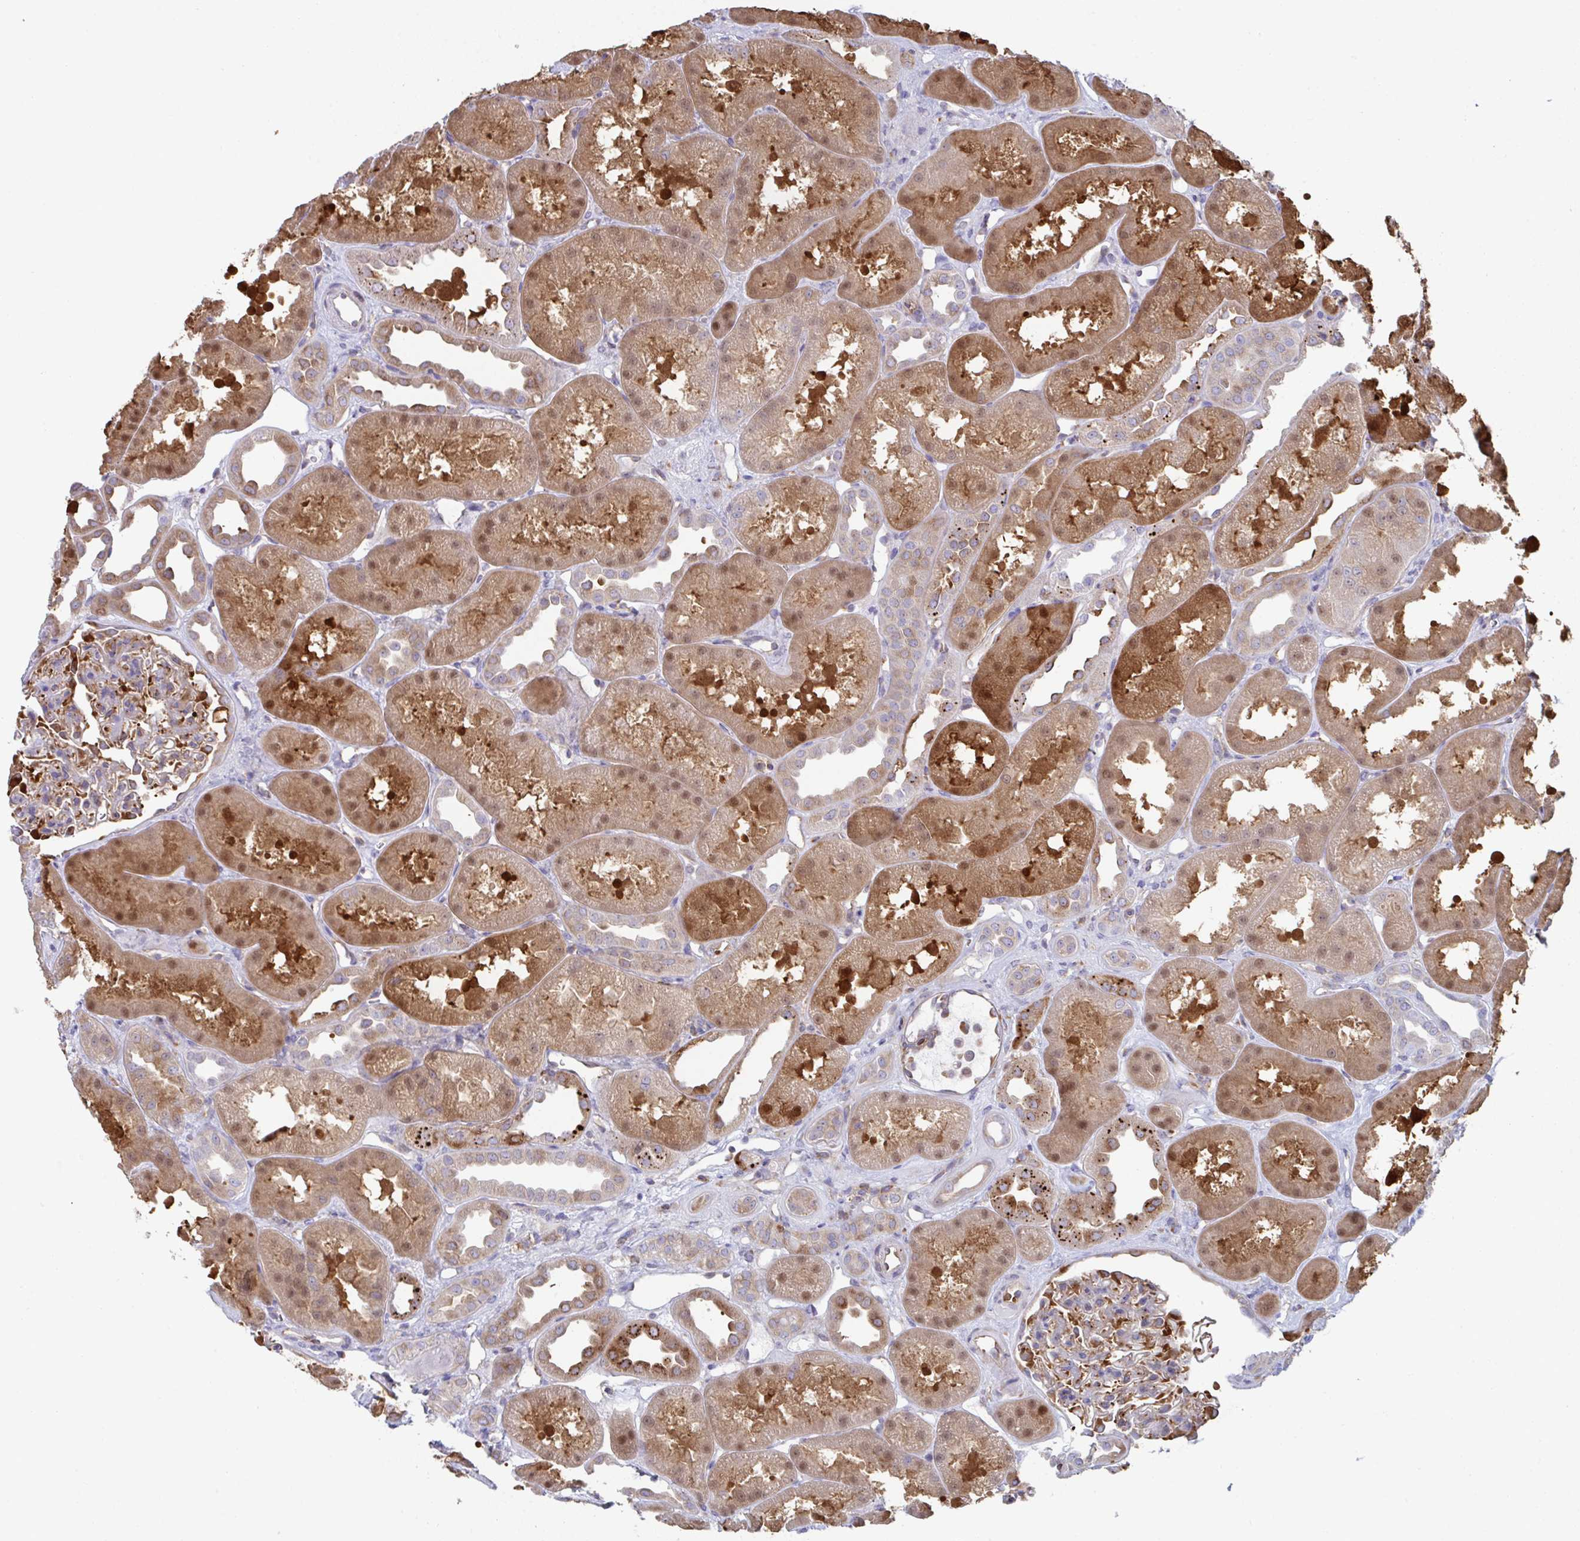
{"staining": {"intensity": "strong", "quantity": "<25%", "location": "cytoplasmic/membranous"}, "tissue": "kidney", "cell_type": "Cells in glomeruli", "image_type": "normal", "snomed": [{"axis": "morphology", "description": "Normal tissue, NOS"}, {"axis": "topography", "description": "Kidney"}], "caption": "Cells in glomeruli show medium levels of strong cytoplasmic/membranous staining in about <25% of cells in unremarkable kidney.", "gene": "WNK1", "patient": {"sex": "male", "age": 61}}